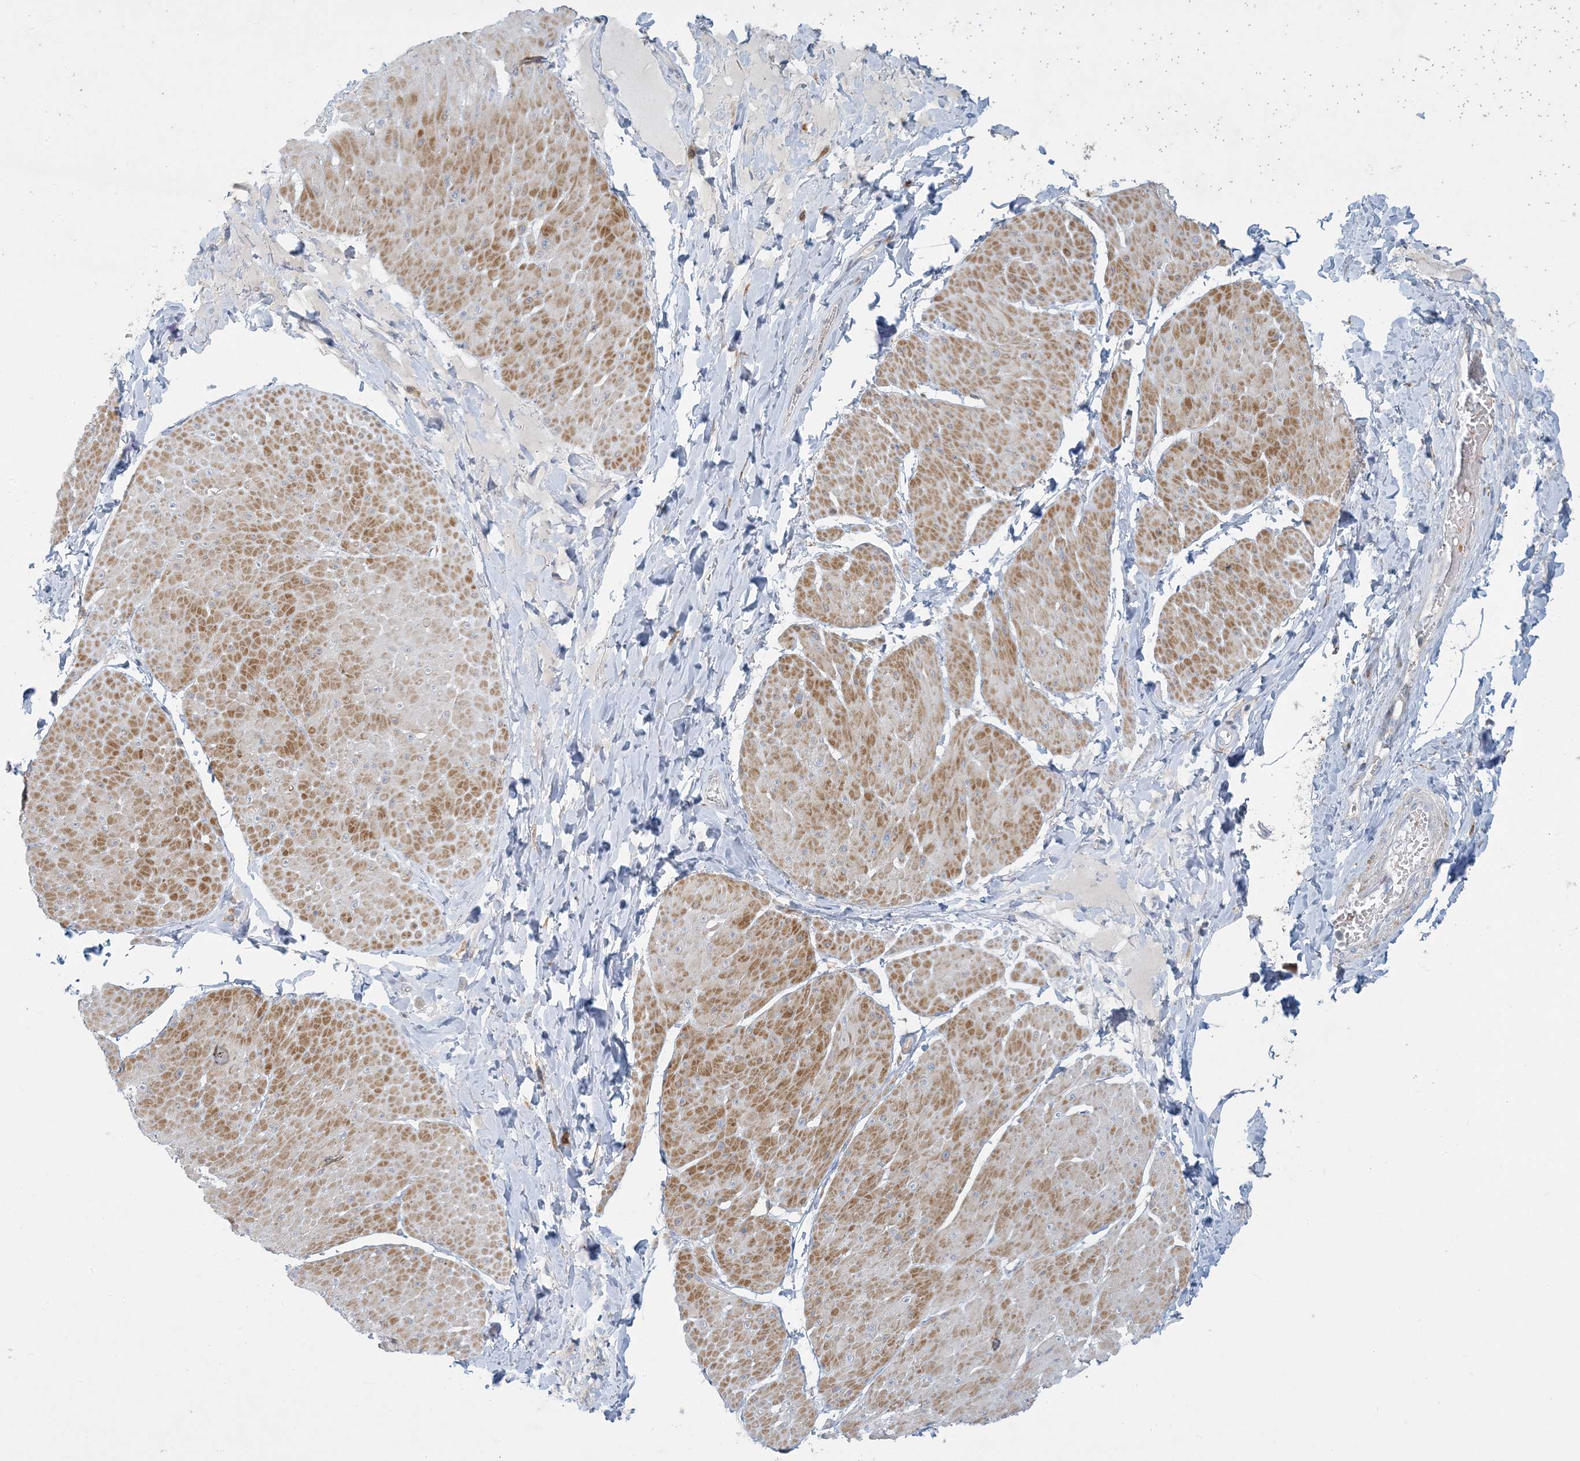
{"staining": {"intensity": "moderate", "quantity": ">75%", "location": "cytoplasmic/membranous"}, "tissue": "smooth muscle", "cell_type": "Smooth muscle cells", "image_type": "normal", "snomed": [{"axis": "morphology", "description": "Urothelial carcinoma, High grade"}, {"axis": "topography", "description": "Urinary bladder"}], "caption": "A brown stain highlights moderate cytoplasmic/membranous positivity of a protein in smooth muscle cells of normal human smooth muscle. (brown staining indicates protein expression, while blue staining denotes nuclei).", "gene": "LTN1", "patient": {"sex": "male", "age": 46}}